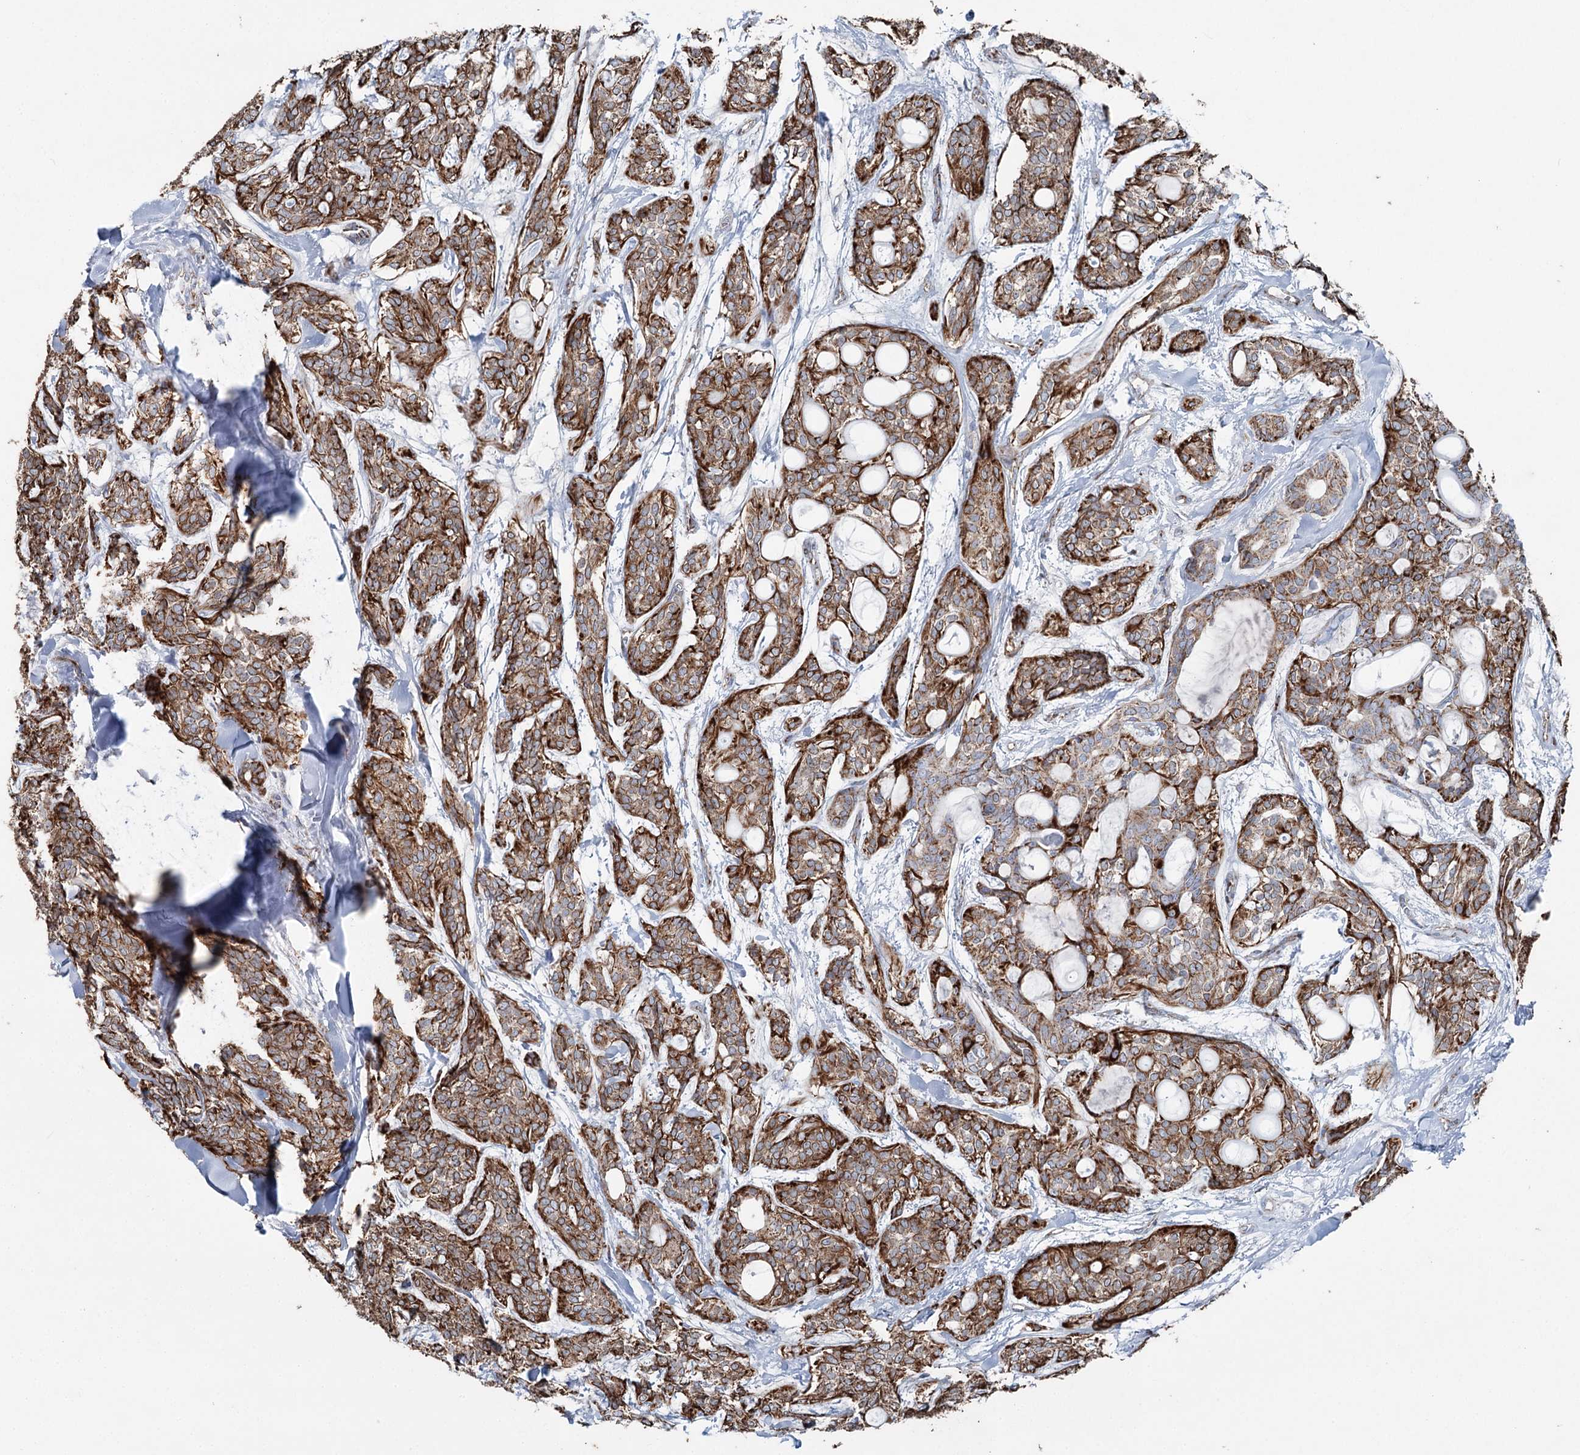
{"staining": {"intensity": "strong", "quantity": ">75%", "location": "cytoplasmic/membranous"}, "tissue": "head and neck cancer", "cell_type": "Tumor cells", "image_type": "cancer", "snomed": [{"axis": "morphology", "description": "Adenocarcinoma, NOS"}, {"axis": "topography", "description": "Head-Neck"}], "caption": "Immunohistochemistry (DAB) staining of human head and neck cancer demonstrates strong cytoplasmic/membranous protein positivity in about >75% of tumor cells. (DAB IHC, brown staining for protein, blue staining for nuclei).", "gene": "UCN3", "patient": {"sex": "male", "age": 66}}